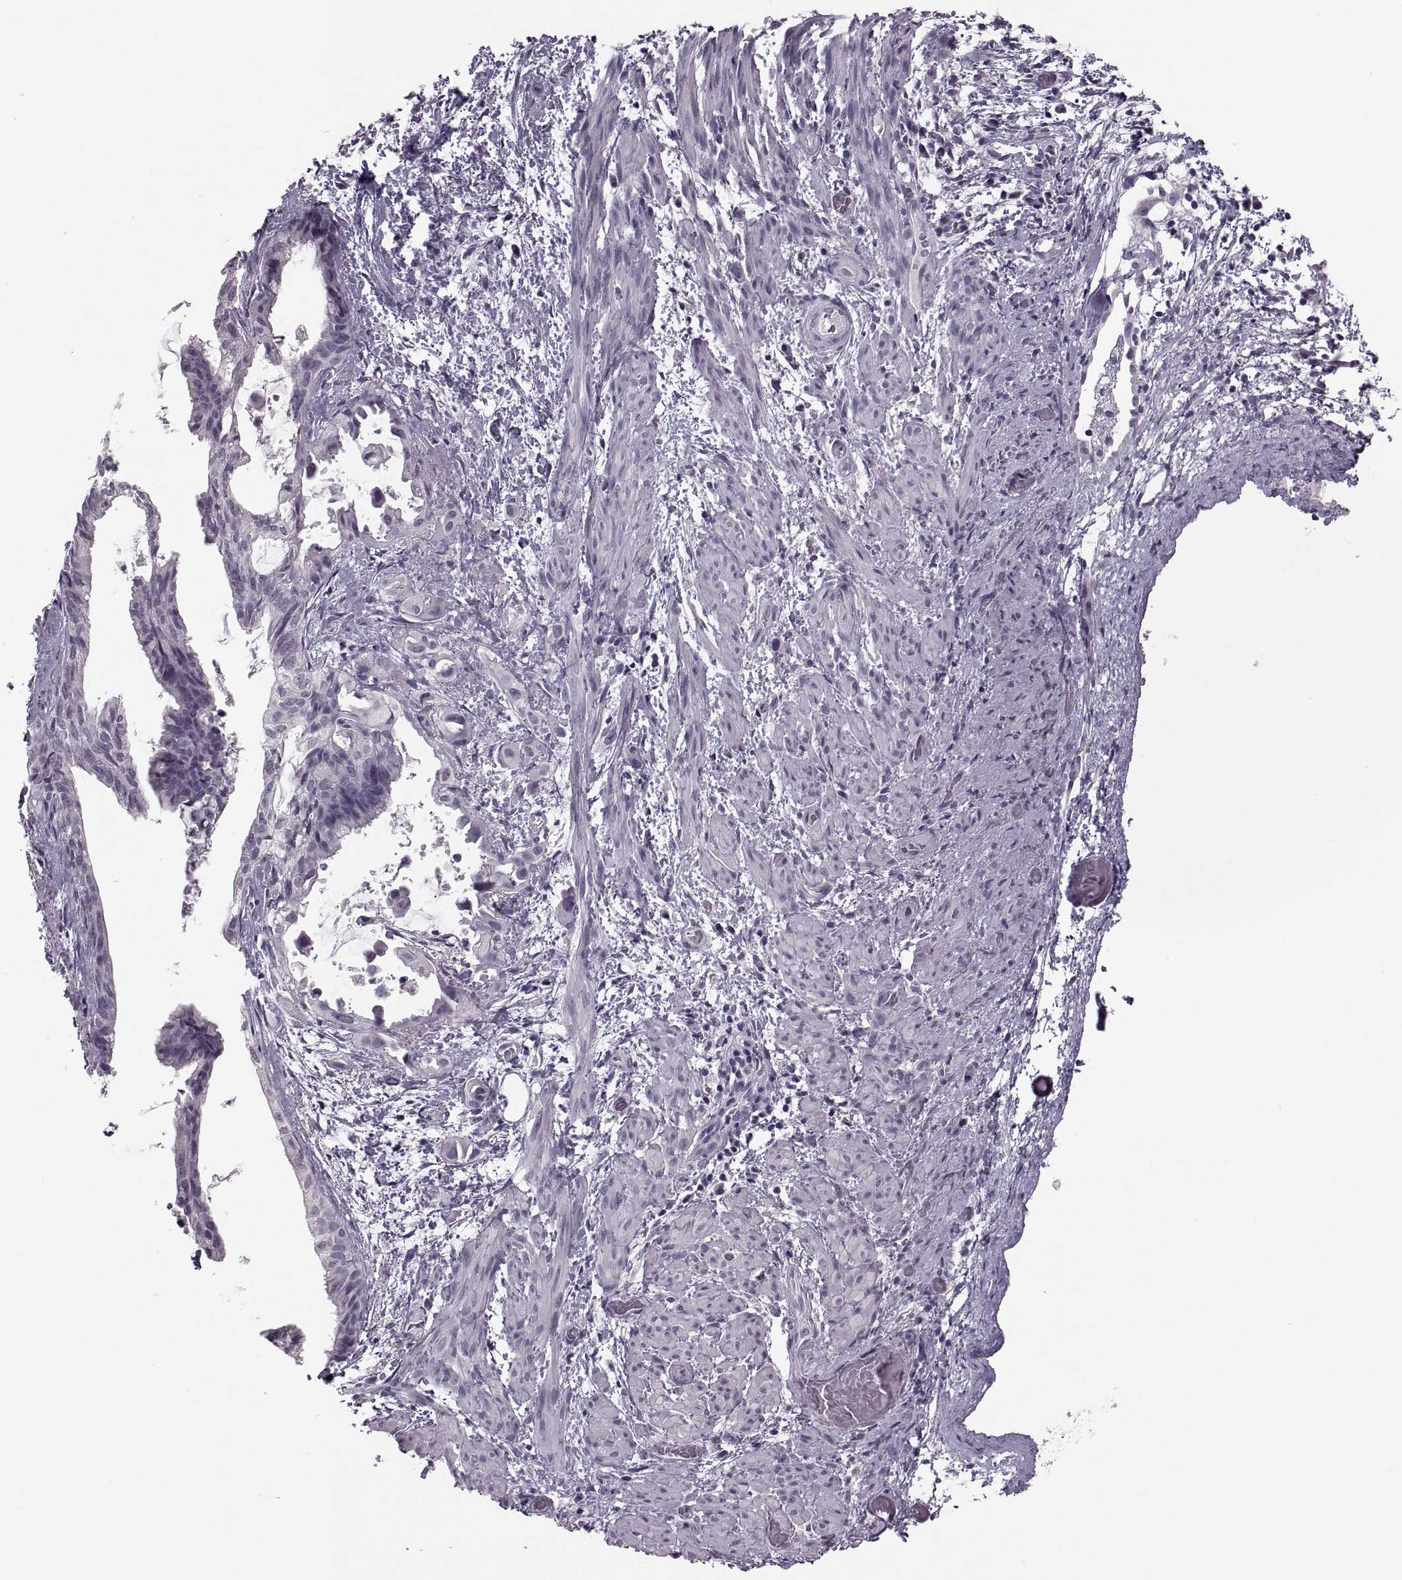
{"staining": {"intensity": "negative", "quantity": "none", "location": "none"}, "tissue": "endometrial cancer", "cell_type": "Tumor cells", "image_type": "cancer", "snomed": [{"axis": "morphology", "description": "Adenocarcinoma, NOS"}, {"axis": "topography", "description": "Endometrium"}], "caption": "An immunohistochemistry micrograph of endometrial adenocarcinoma is shown. There is no staining in tumor cells of endometrial adenocarcinoma.", "gene": "PAGE5", "patient": {"sex": "female", "age": 86}}